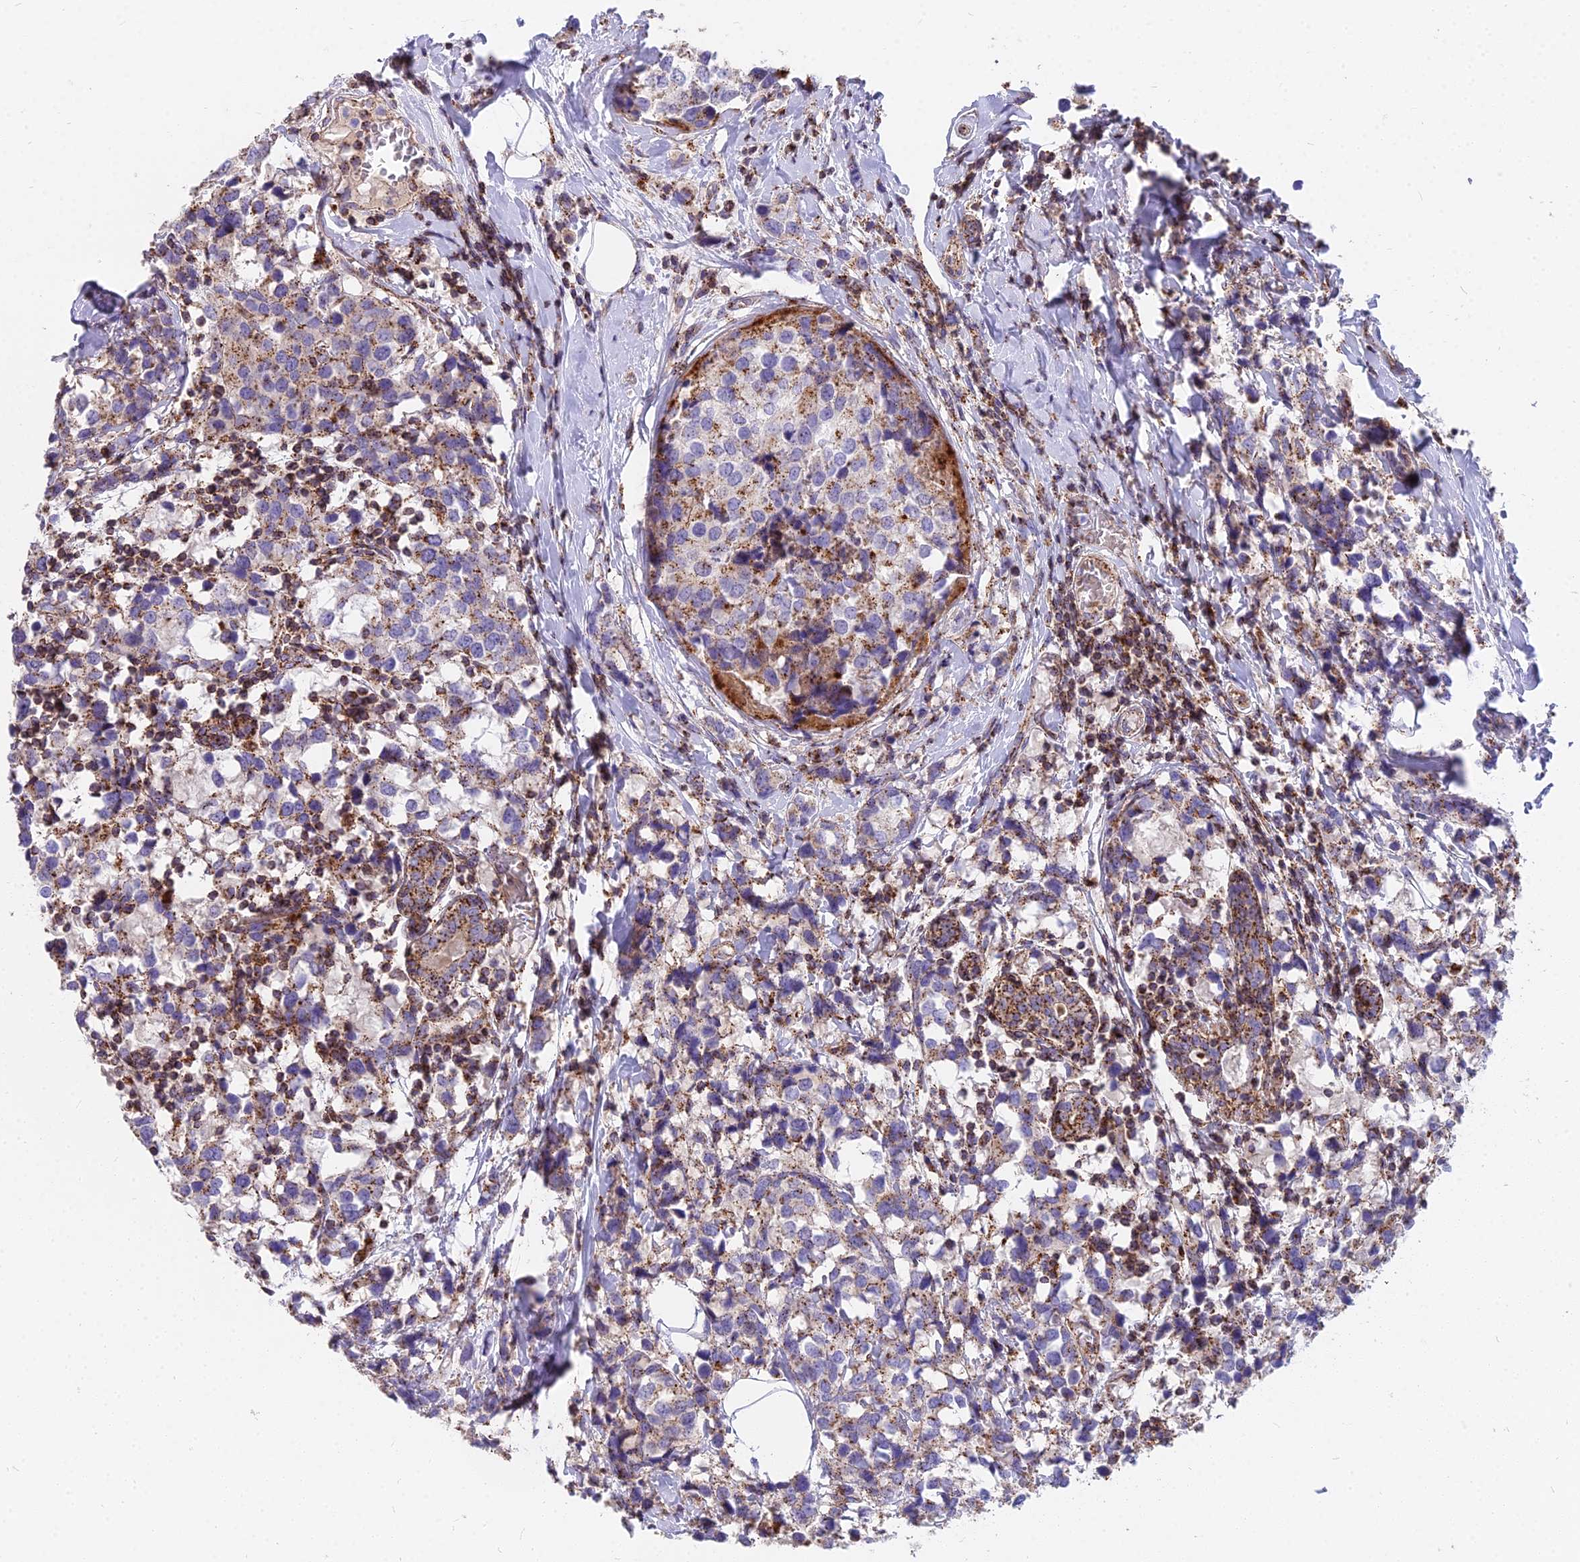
{"staining": {"intensity": "moderate", "quantity": "<25%", "location": "cytoplasmic/membranous"}, "tissue": "breast cancer", "cell_type": "Tumor cells", "image_type": "cancer", "snomed": [{"axis": "morphology", "description": "Lobular carcinoma"}, {"axis": "topography", "description": "Breast"}], "caption": "This image shows immunohistochemistry staining of lobular carcinoma (breast), with low moderate cytoplasmic/membranous positivity in approximately <25% of tumor cells.", "gene": "FRMPD1", "patient": {"sex": "female", "age": 59}}